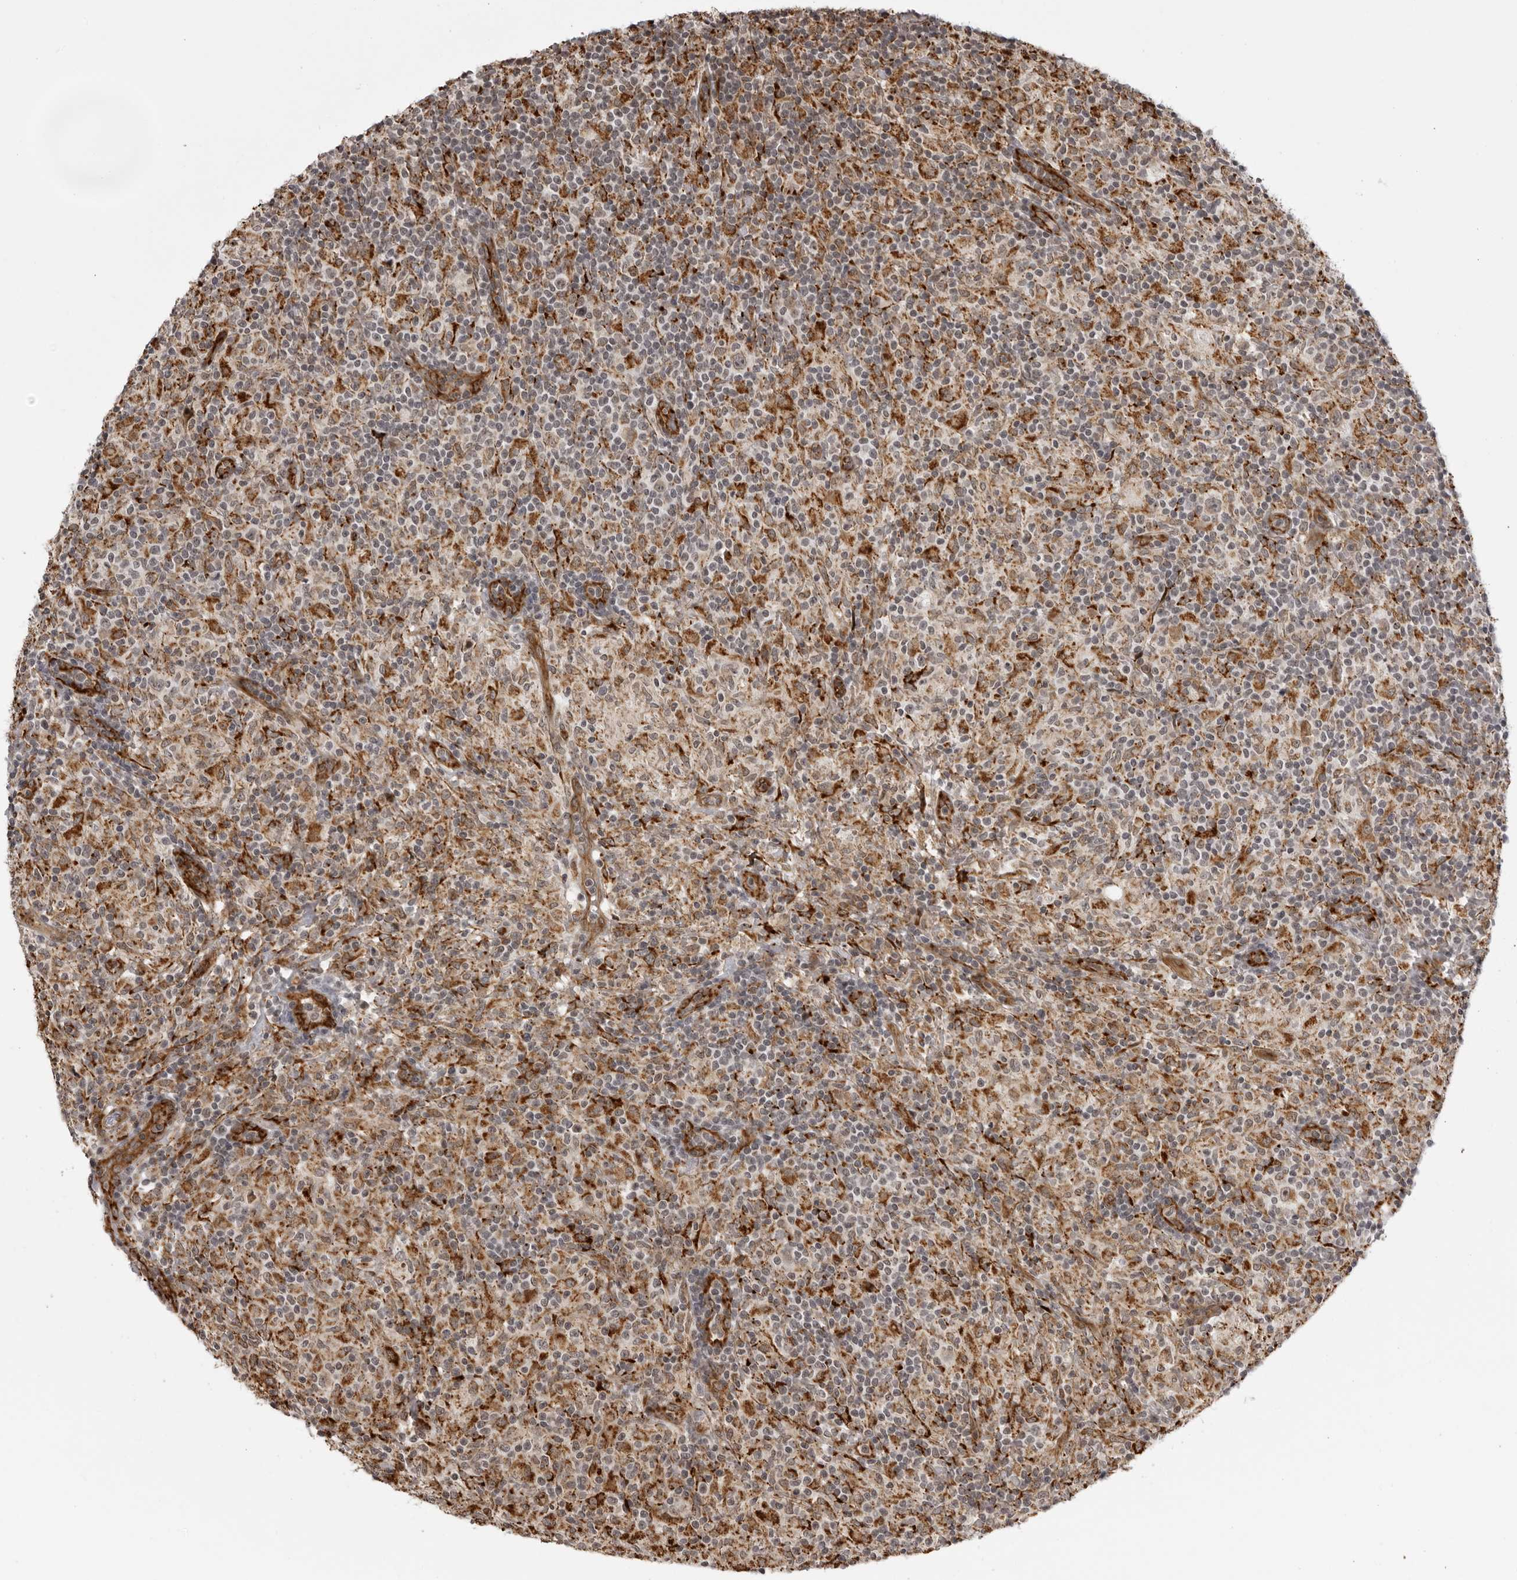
{"staining": {"intensity": "moderate", "quantity": "25%-75%", "location": "cytoplasmic/membranous,nuclear"}, "tissue": "lymphoma", "cell_type": "Tumor cells", "image_type": "cancer", "snomed": [{"axis": "morphology", "description": "Hodgkin's disease, NOS"}, {"axis": "topography", "description": "Lymph node"}], "caption": "DAB (3,3'-diaminobenzidine) immunohistochemical staining of Hodgkin's disease reveals moderate cytoplasmic/membranous and nuclear protein staining in about 25%-75% of tumor cells.", "gene": "DNAH14", "patient": {"sex": "male", "age": 70}}